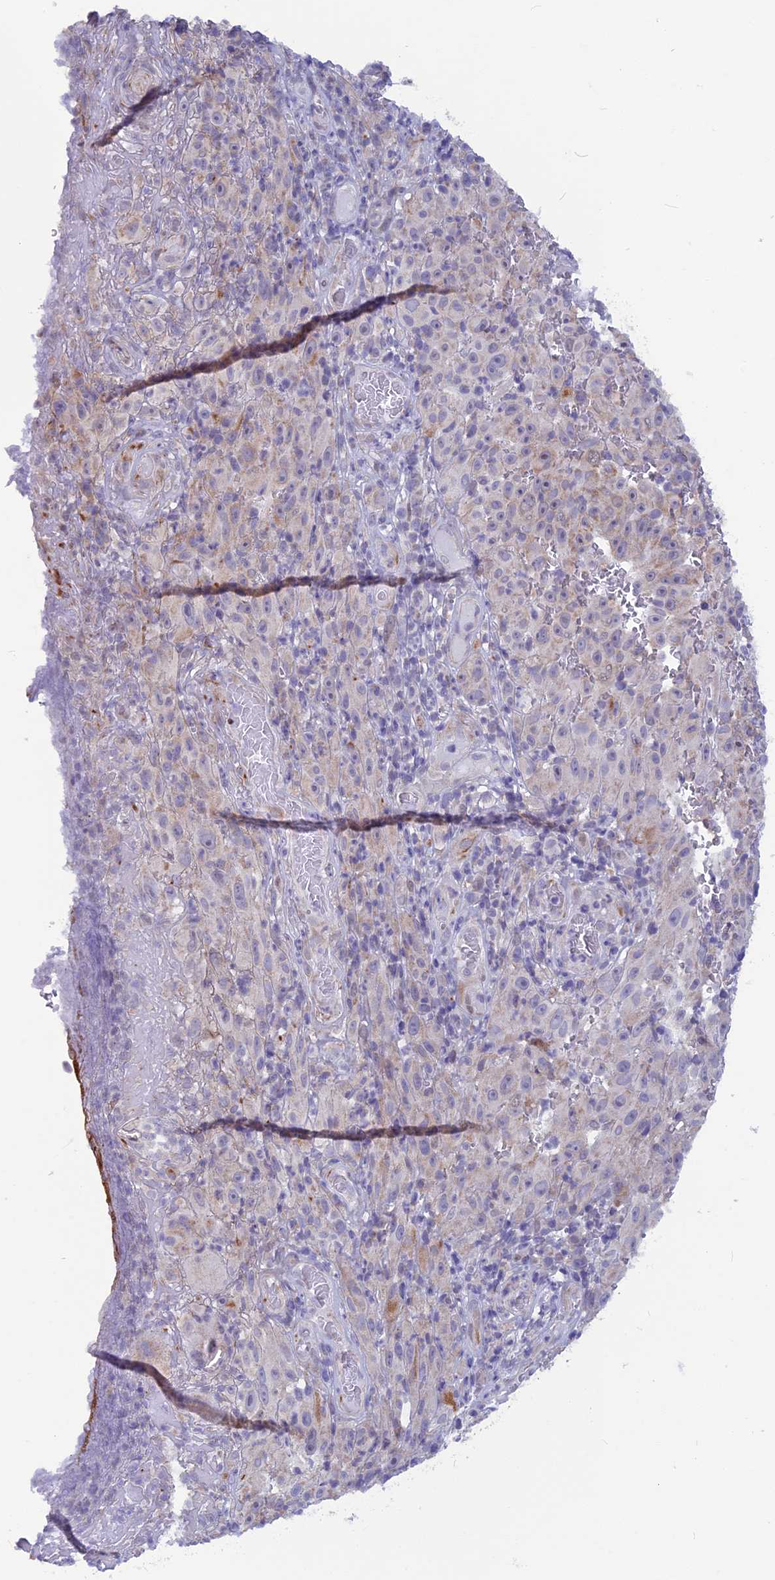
{"staining": {"intensity": "negative", "quantity": "none", "location": "none"}, "tissue": "melanoma", "cell_type": "Tumor cells", "image_type": "cancer", "snomed": [{"axis": "morphology", "description": "Malignant melanoma, NOS"}, {"axis": "topography", "description": "Skin"}], "caption": "Immunohistochemical staining of melanoma exhibits no significant expression in tumor cells. (Brightfield microscopy of DAB (3,3'-diaminobenzidine) immunohistochemistry at high magnification).", "gene": "PLAC9", "patient": {"sex": "female", "age": 82}}